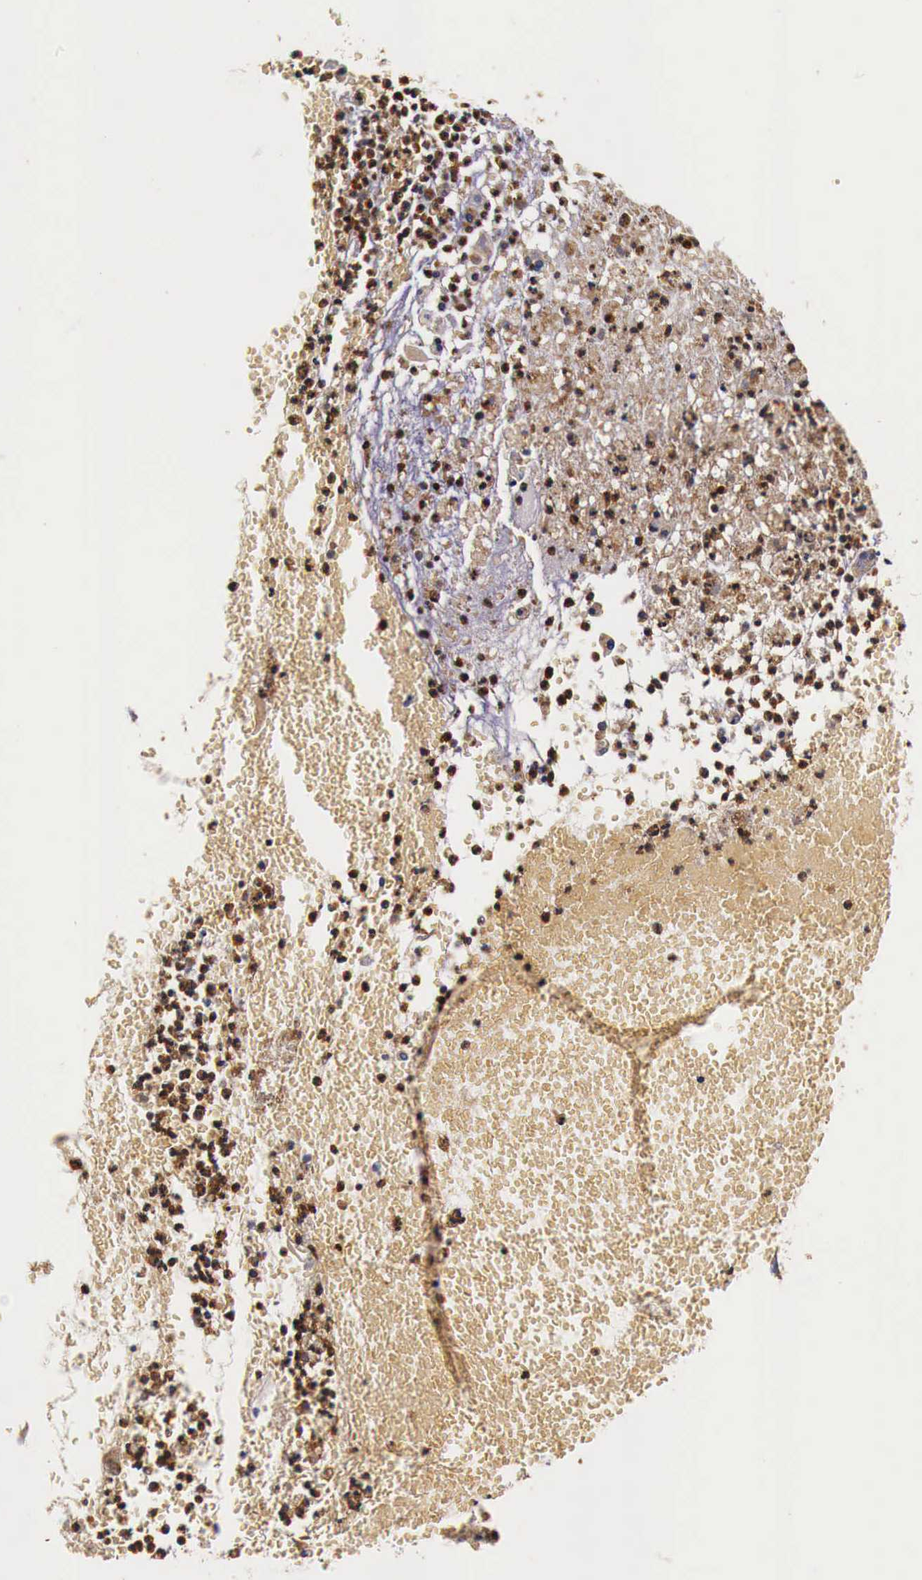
{"staining": {"intensity": "weak", "quantity": "25%-75%", "location": "cytoplasmic/membranous"}, "tissue": "cervical cancer", "cell_type": "Tumor cells", "image_type": "cancer", "snomed": [{"axis": "morphology", "description": "Adenocarcinoma, NOS"}, {"axis": "topography", "description": "Cervix"}], "caption": "Tumor cells display weak cytoplasmic/membranous expression in about 25%-75% of cells in cervical cancer.", "gene": "RP2", "patient": {"sex": "female", "age": 41}}